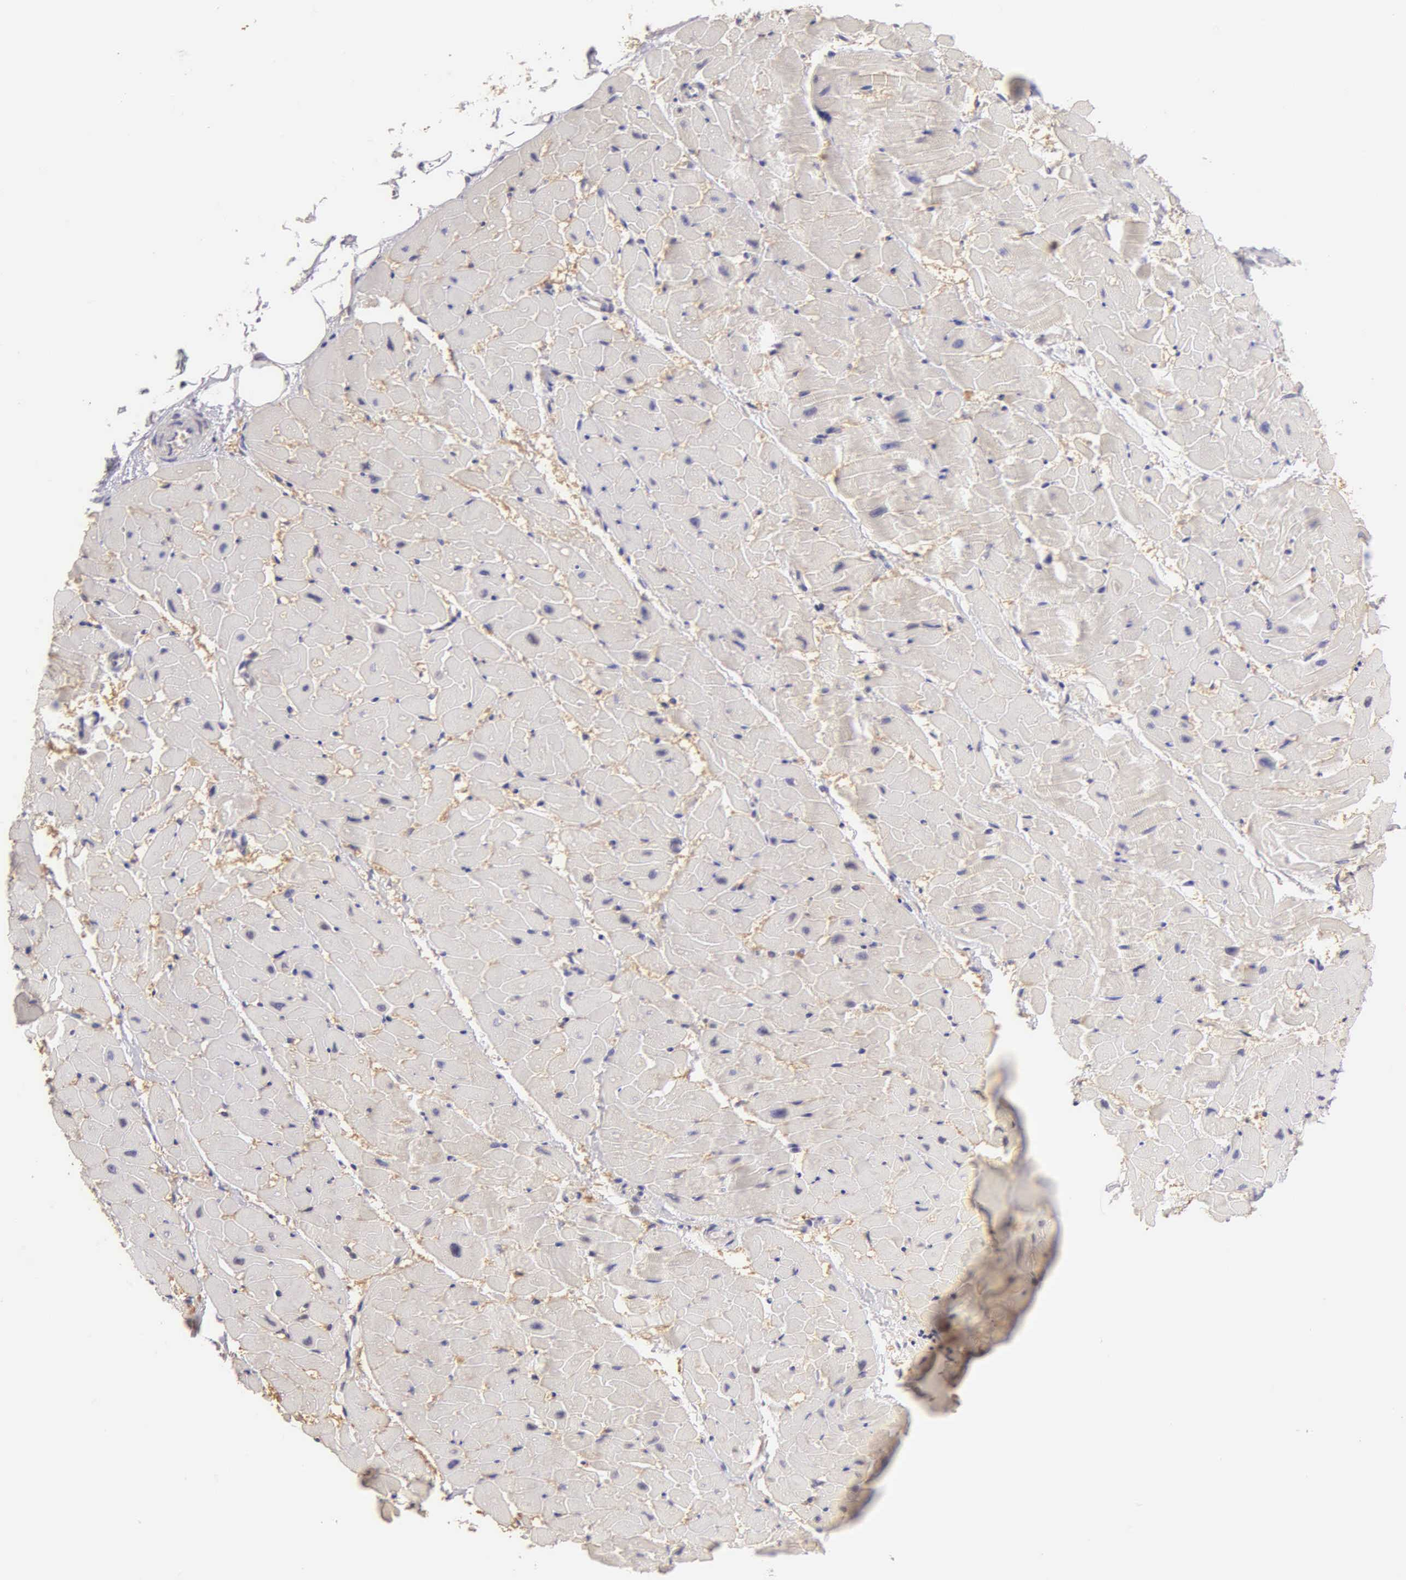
{"staining": {"intensity": "negative", "quantity": "none", "location": "none"}, "tissue": "heart muscle", "cell_type": "Cardiomyocytes", "image_type": "normal", "snomed": [{"axis": "morphology", "description": "Normal tissue, NOS"}, {"axis": "topography", "description": "Heart"}], "caption": "There is no significant staining in cardiomyocytes of heart muscle. (Brightfield microscopy of DAB (3,3'-diaminobenzidine) IHC at high magnification).", "gene": "MKI67", "patient": {"sex": "female", "age": 19}}